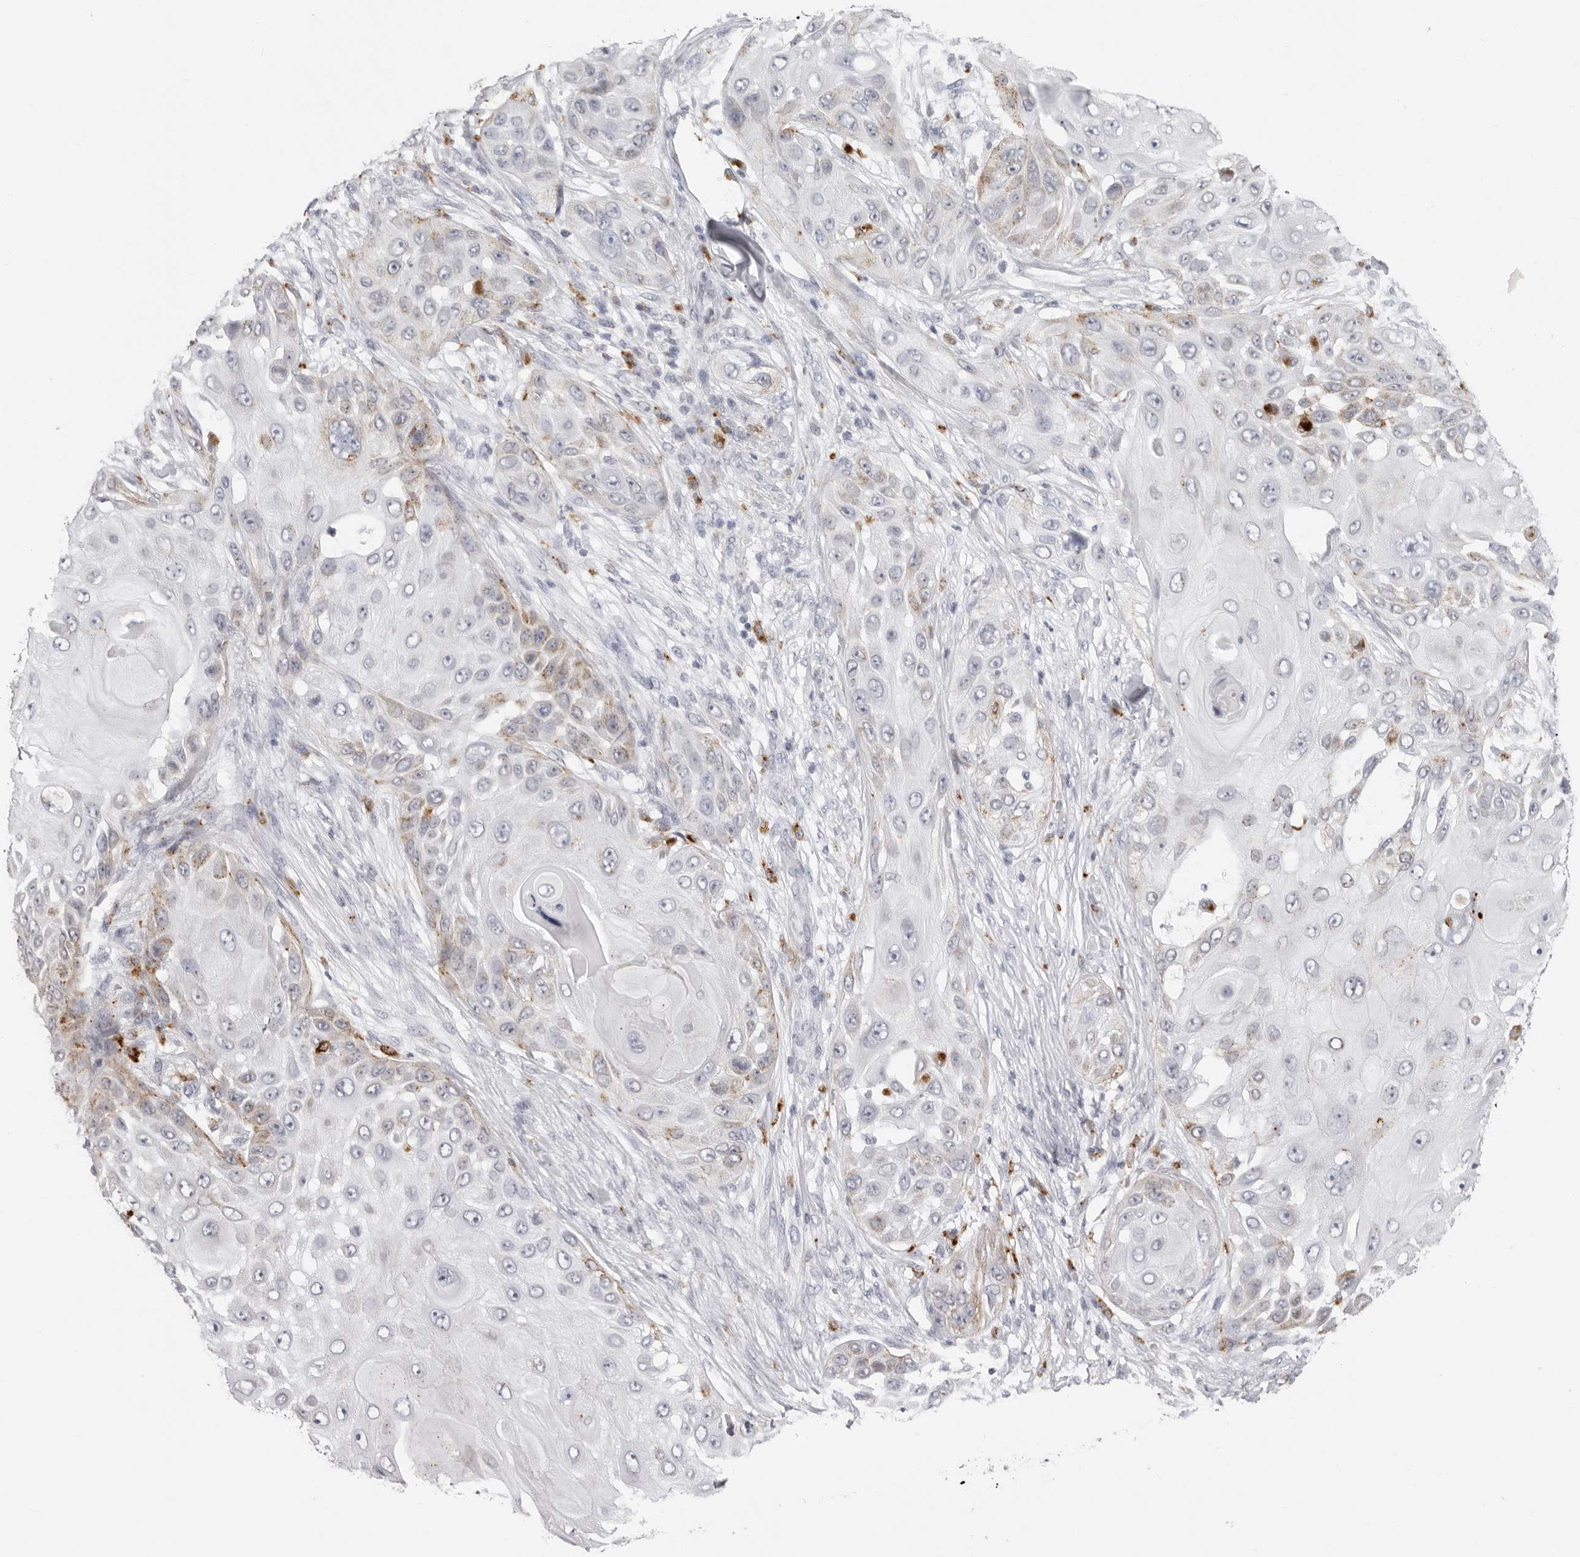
{"staining": {"intensity": "weak", "quantity": "<25%", "location": "cytoplasmic/membranous"}, "tissue": "skin cancer", "cell_type": "Tumor cells", "image_type": "cancer", "snomed": [{"axis": "morphology", "description": "Squamous cell carcinoma, NOS"}, {"axis": "topography", "description": "Skin"}], "caption": "Skin squamous cell carcinoma was stained to show a protein in brown. There is no significant staining in tumor cells.", "gene": "IL25", "patient": {"sex": "female", "age": 44}}